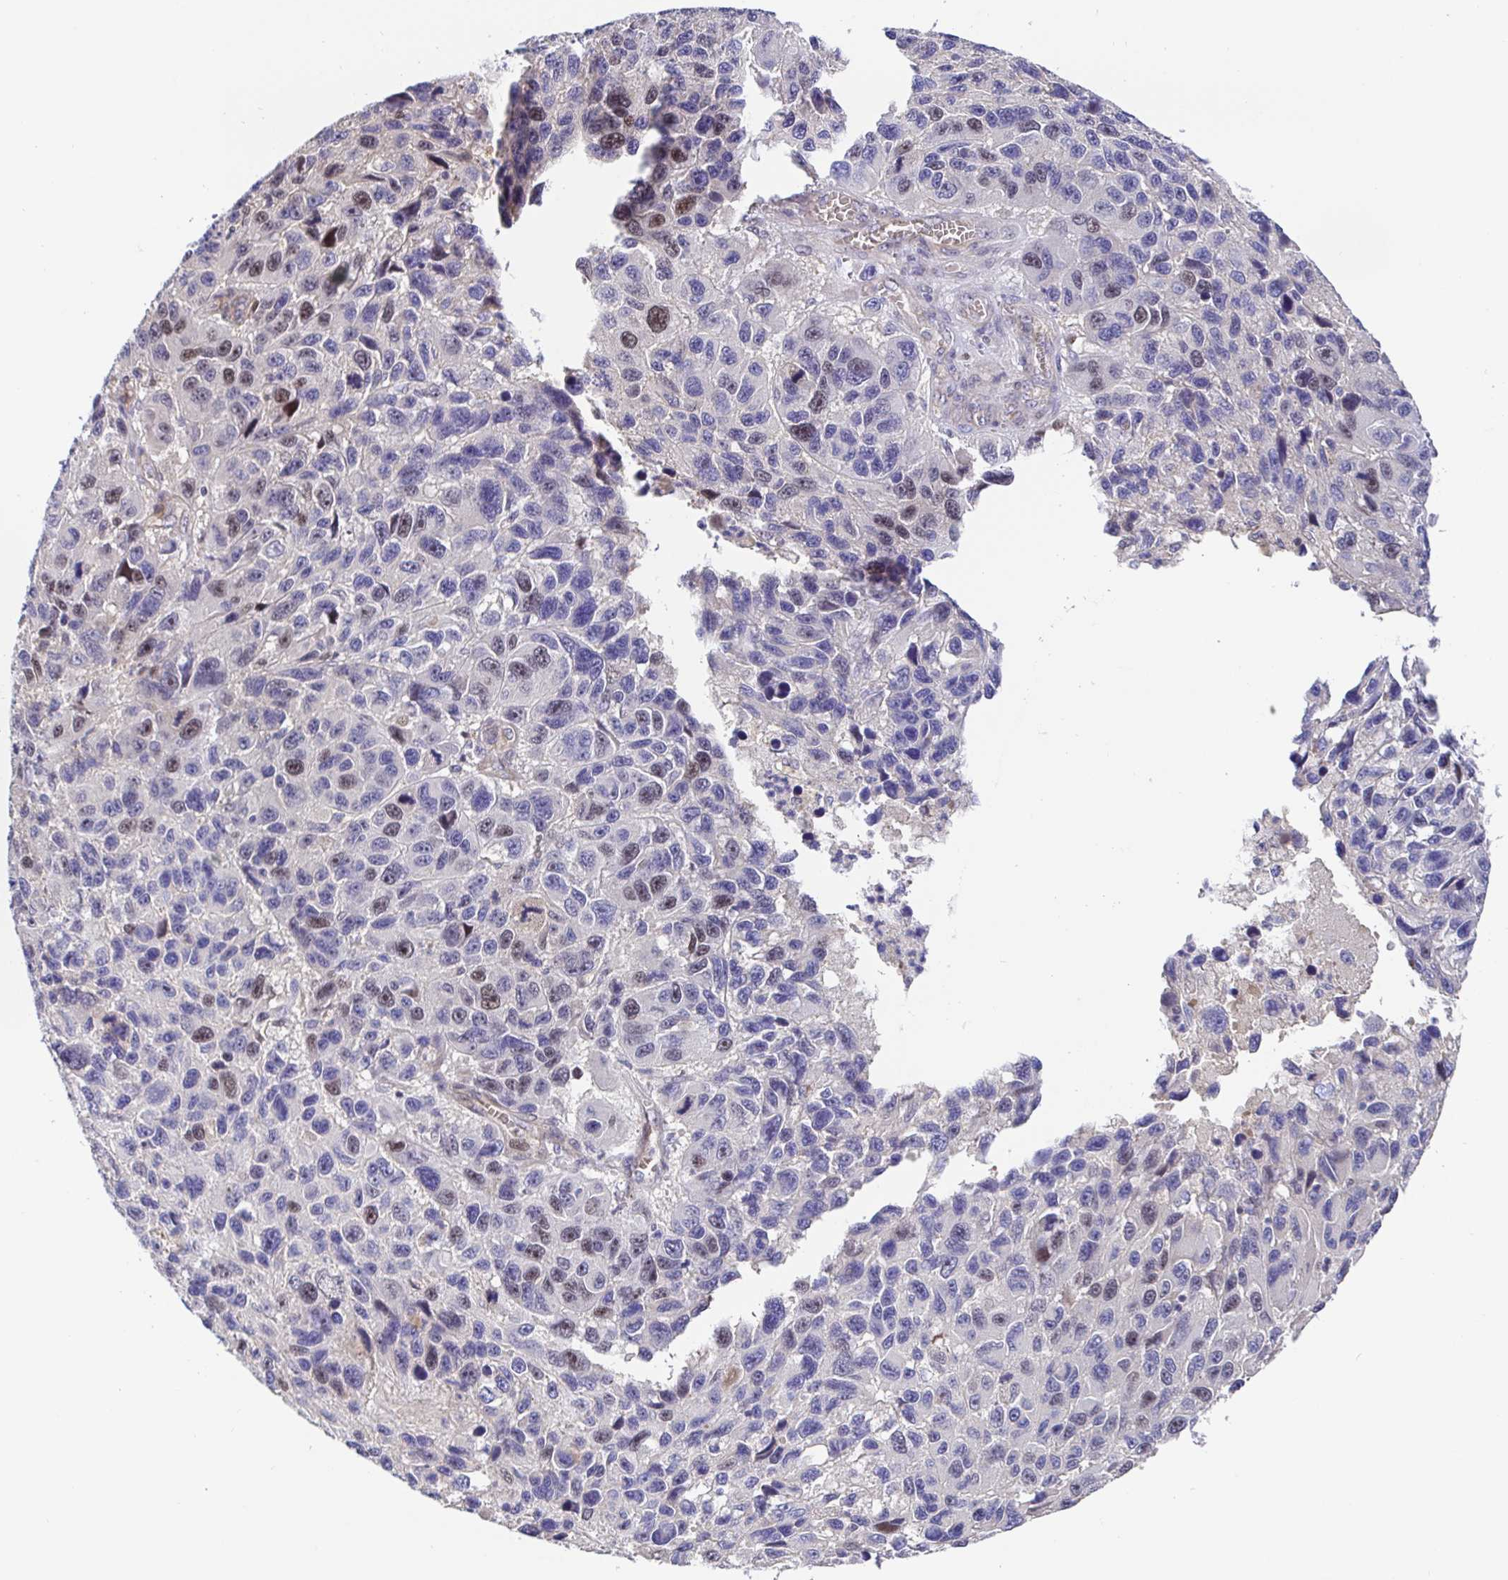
{"staining": {"intensity": "moderate", "quantity": "25%-75%", "location": "nuclear"}, "tissue": "melanoma", "cell_type": "Tumor cells", "image_type": "cancer", "snomed": [{"axis": "morphology", "description": "Malignant melanoma, NOS"}, {"axis": "topography", "description": "Skin"}], "caption": "The micrograph demonstrates a brown stain indicating the presence of a protein in the nuclear of tumor cells in melanoma.", "gene": "TIMELESS", "patient": {"sex": "male", "age": 53}}